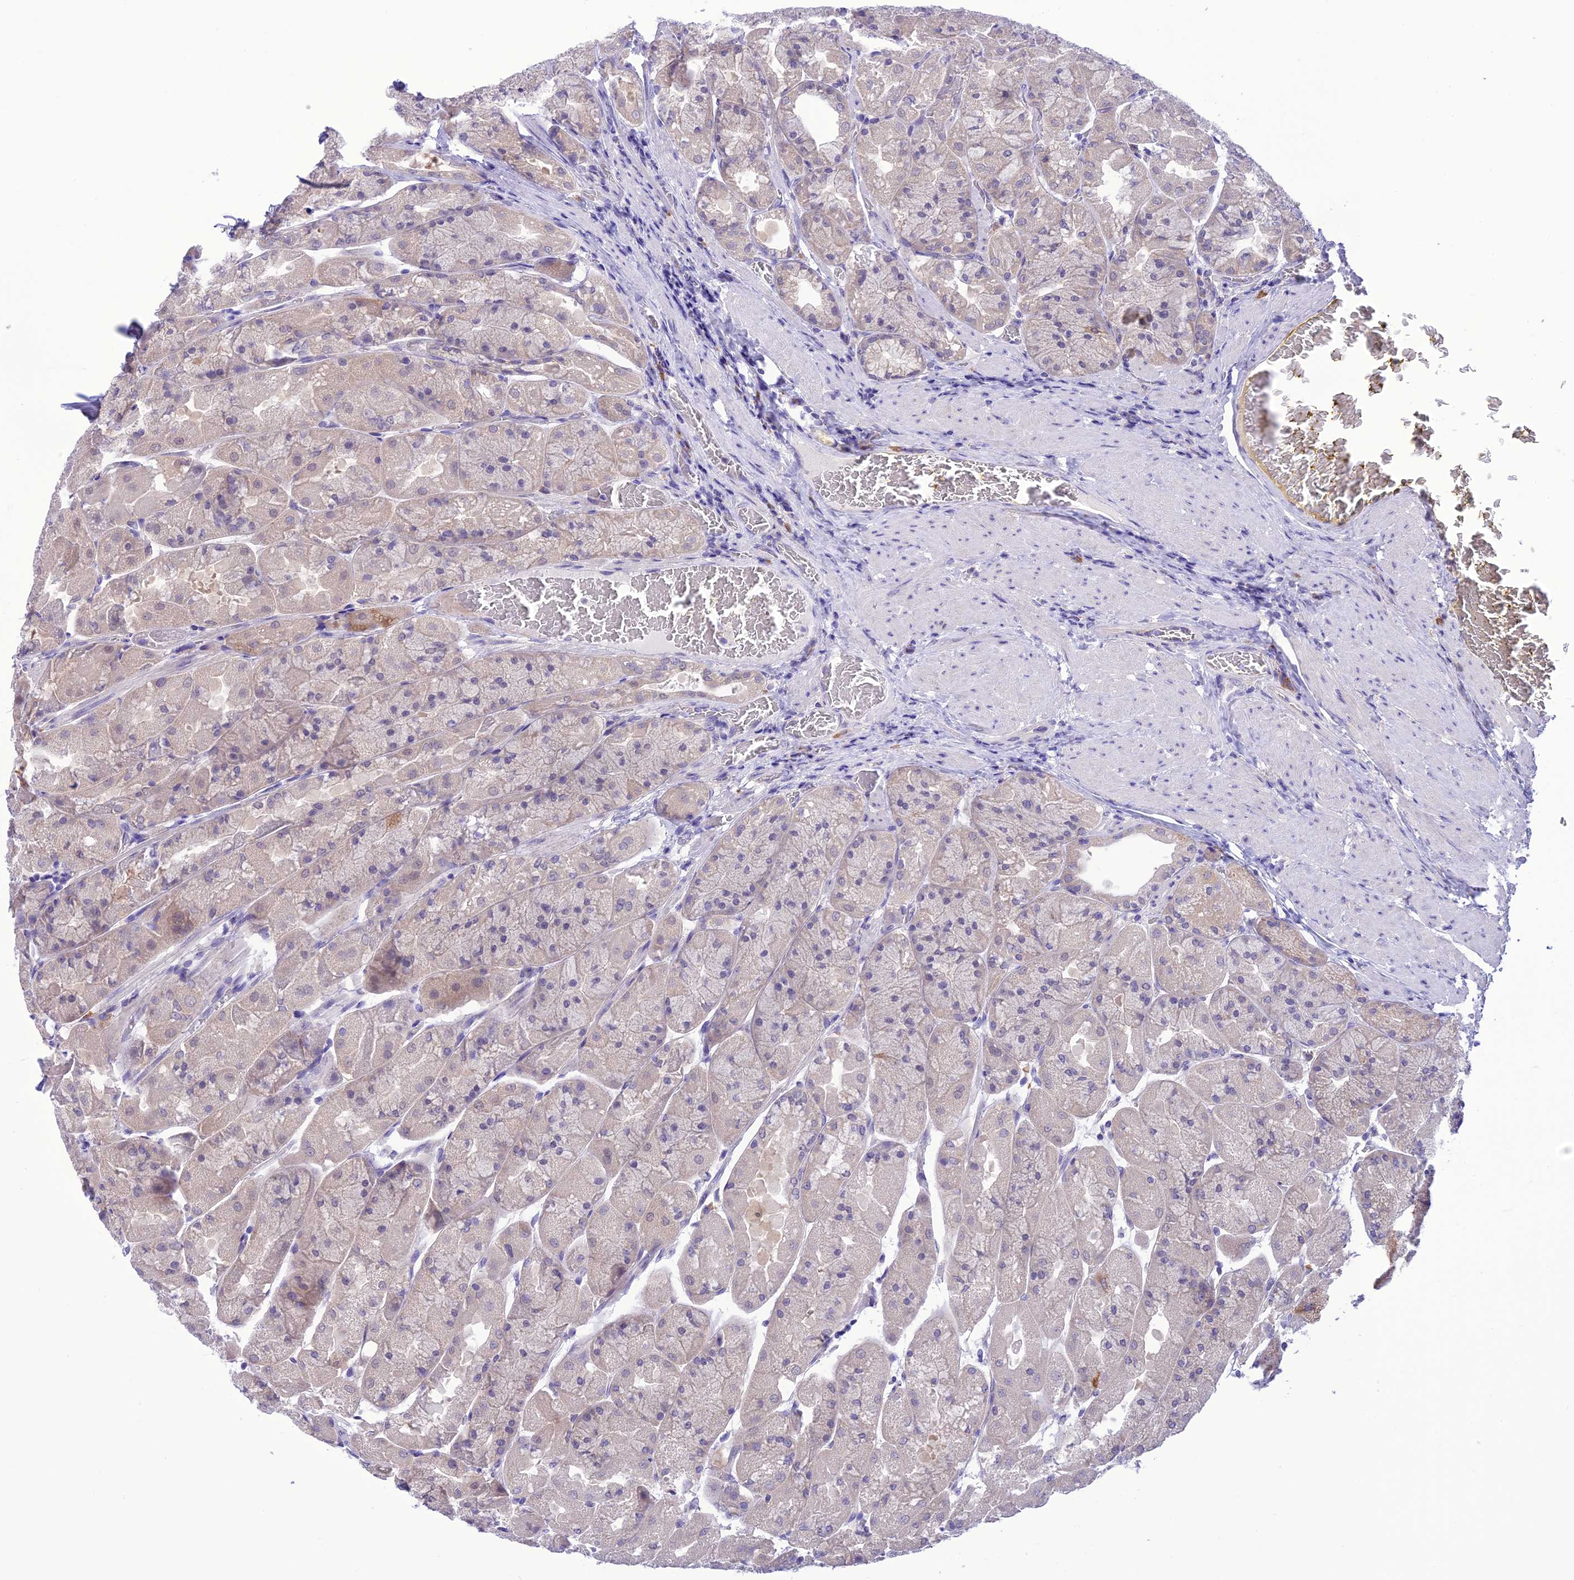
{"staining": {"intensity": "weak", "quantity": "25%-75%", "location": "cytoplasmic/membranous,nuclear"}, "tissue": "stomach", "cell_type": "Glandular cells", "image_type": "normal", "snomed": [{"axis": "morphology", "description": "Normal tissue, NOS"}, {"axis": "topography", "description": "Stomach"}], "caption": "Immunohistochemistry (IHC) micrograph of normal stomach stained for a protein (brown), which demonstrates low levels of weak cytoplasmic/membranous,nuclear positivity in approximately 25%-75% of glandular cells.", "gene": "RNF126", "patient": {"sex": "female", "age": 61}}